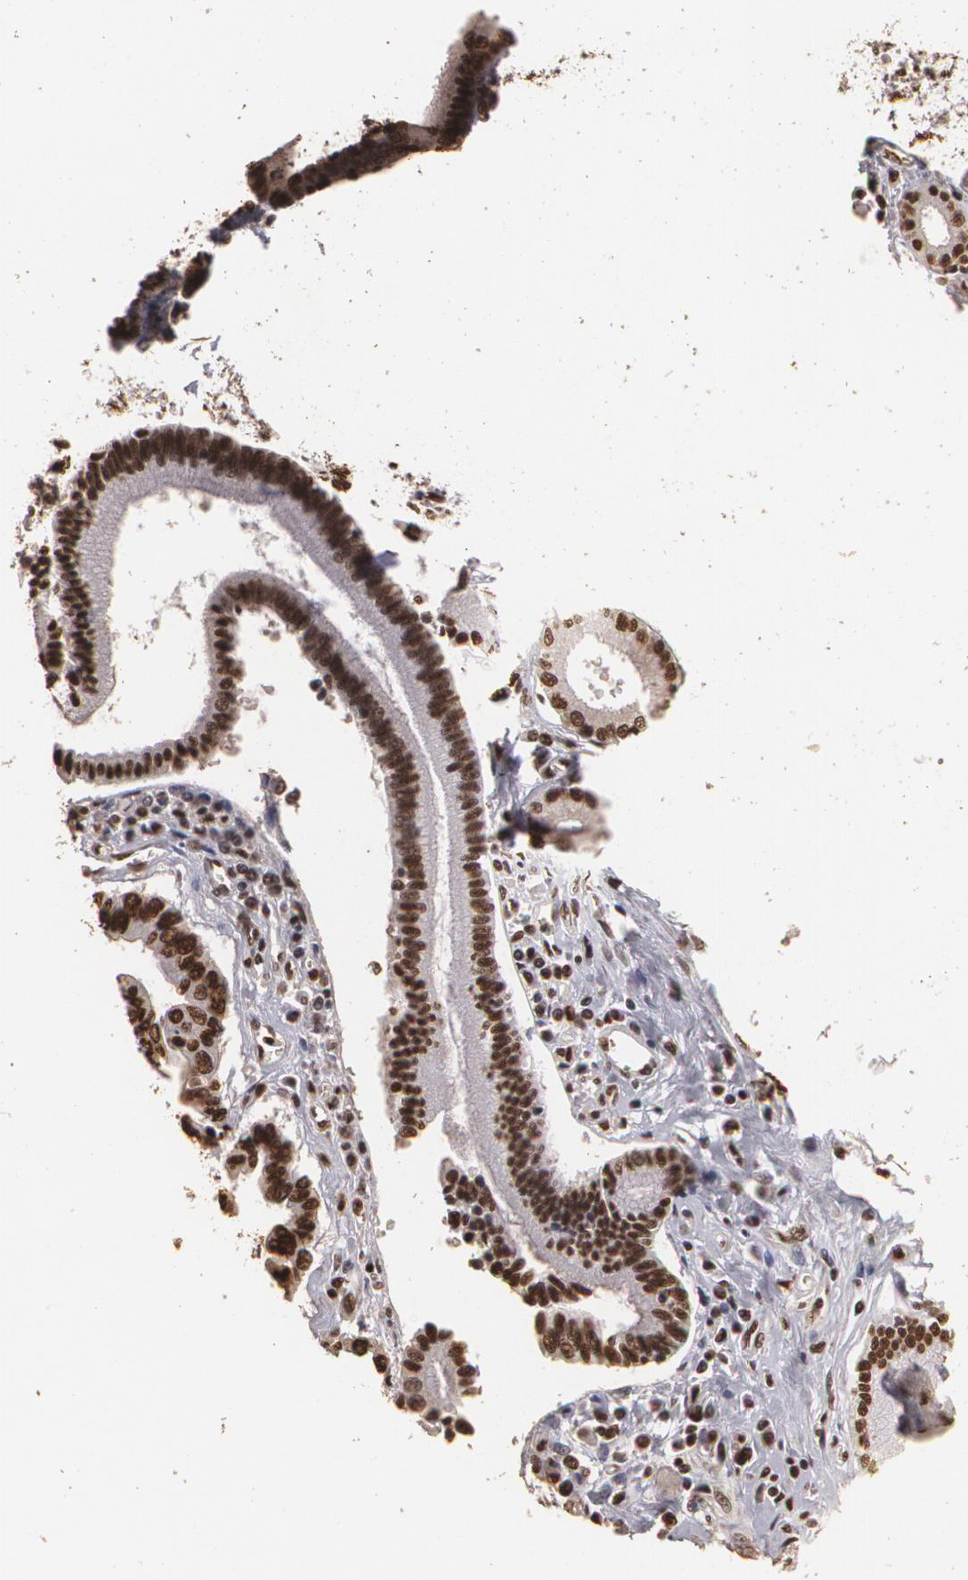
{"staining": {"intensity": "strong", "quantity": ">75%", "location": "nuclear"}, "tissue": "pancreatic cancer", "cell_type": "Tumor cells", "image_type": "cancer", "snomed": [{"axis": "morphology", "description": "Adenocarcinoma, NOS"}, {"axis": "topography", "description": "Pancreas"}], "caption": "A high-resolution micrograph shows IHC staining of pancreatic adenocarcinoma, which exhibits strong nuclear positivity in approximately >75% of tumor cells.", "gene": "RCOR1", "patient": {"sex": "female", "age": 57}}